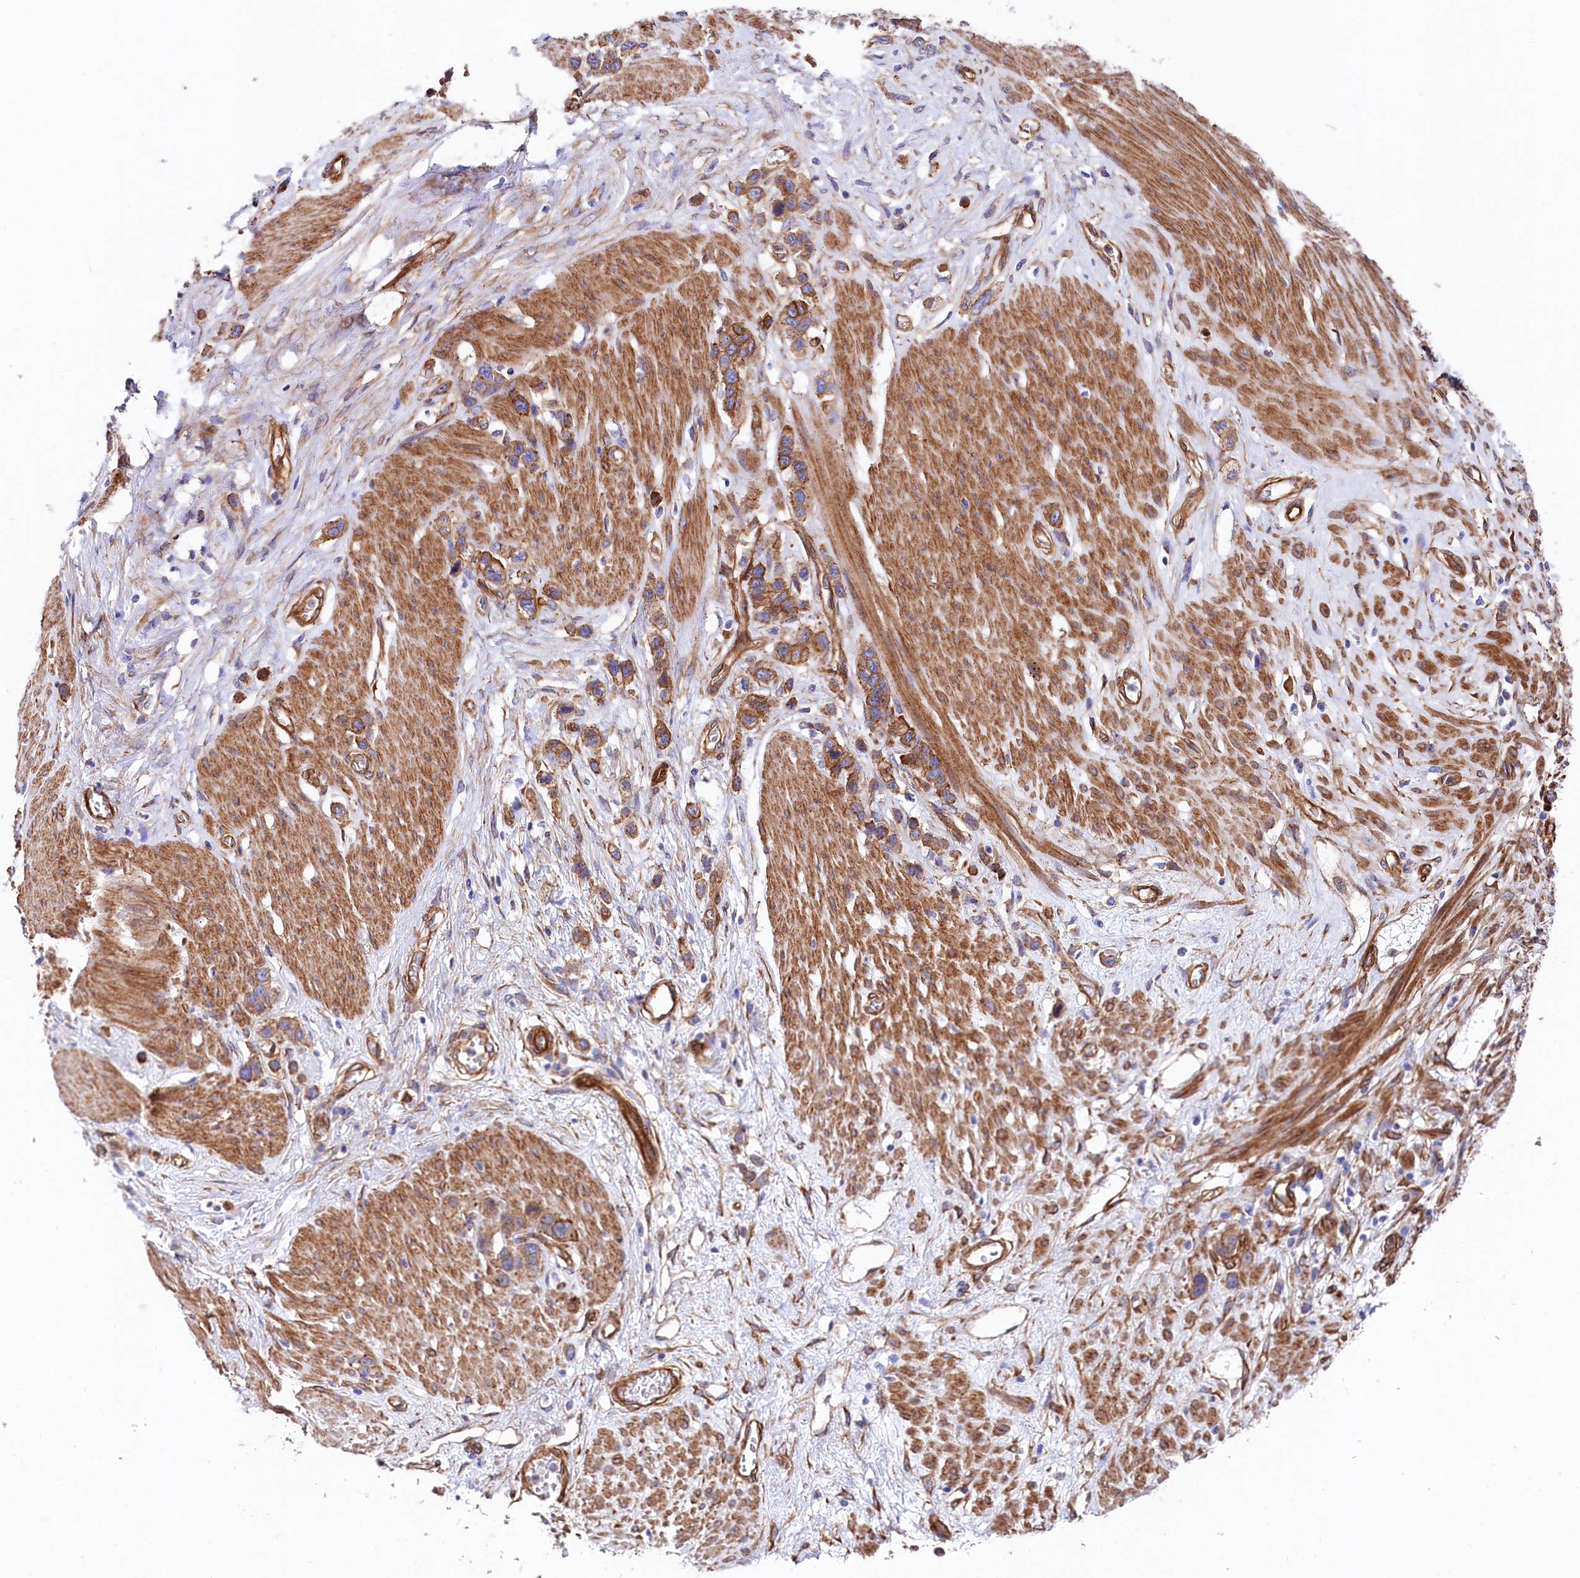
{"staining": {"intensity": "moderate", "quantity": ">75%", "location": "cytoplasmic/membranous"}, "tissue": "stomach cancer", "cell_type": "Tumor cells", "image_type": "cancer", "snomed": [{"axis": "morphology", "description": "Adenocarcinoma, NOS"}, {"axis": "morphology", "description": "Adenocarcinoma, High grade"}, {"axis": "topography", "description": "Stomach, upper"}, {"axis": "topography", "description": "Stomach, lower"}], "caption": "Human stomach cancer stained with a protein marker reveals moderate staining in tumor cells.", "gene": "TNKS1BP1", "patient": {"sex": "female", "age": 65}}